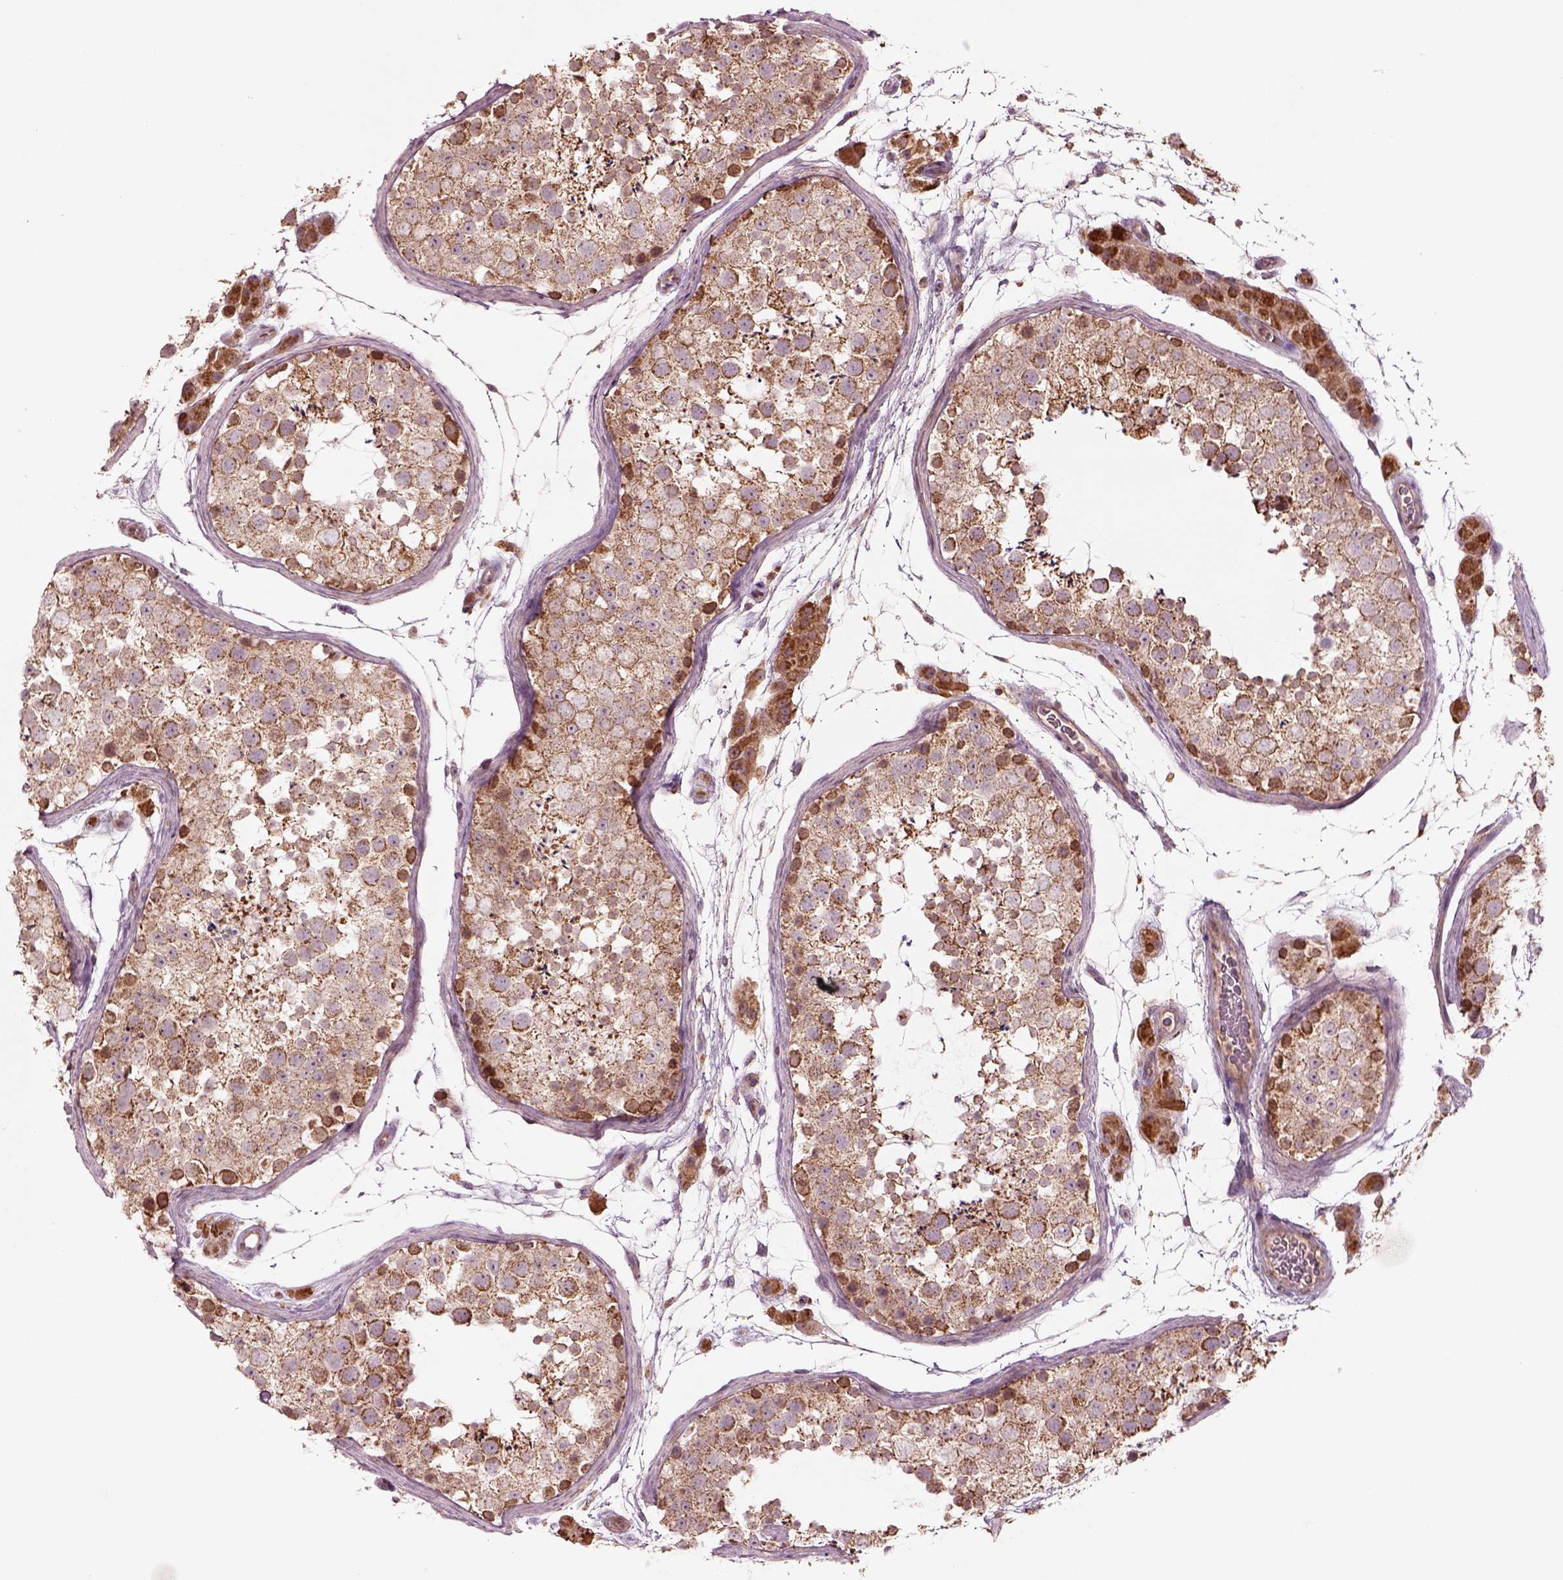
{"staining": {"intensity": "moderate", "quantity": ">75%", "location": "cytoplasmic/membranous"}, "tissue": "testis", "cell_type": "Cells in seminiferous ducts", "image_type": "normal", "snomed": [{"axis": "morphology", "description": "Normal tissue, NOS"}, {"axis": "topography", "description": "Testis"}], "caption": "Testis stained for a protein displays moderate cytoplasmic/membranous positivity in cells in seminiferous ducts.", "gene": "SLC25A31", "patient": {"sex": "male", "age": 41}}